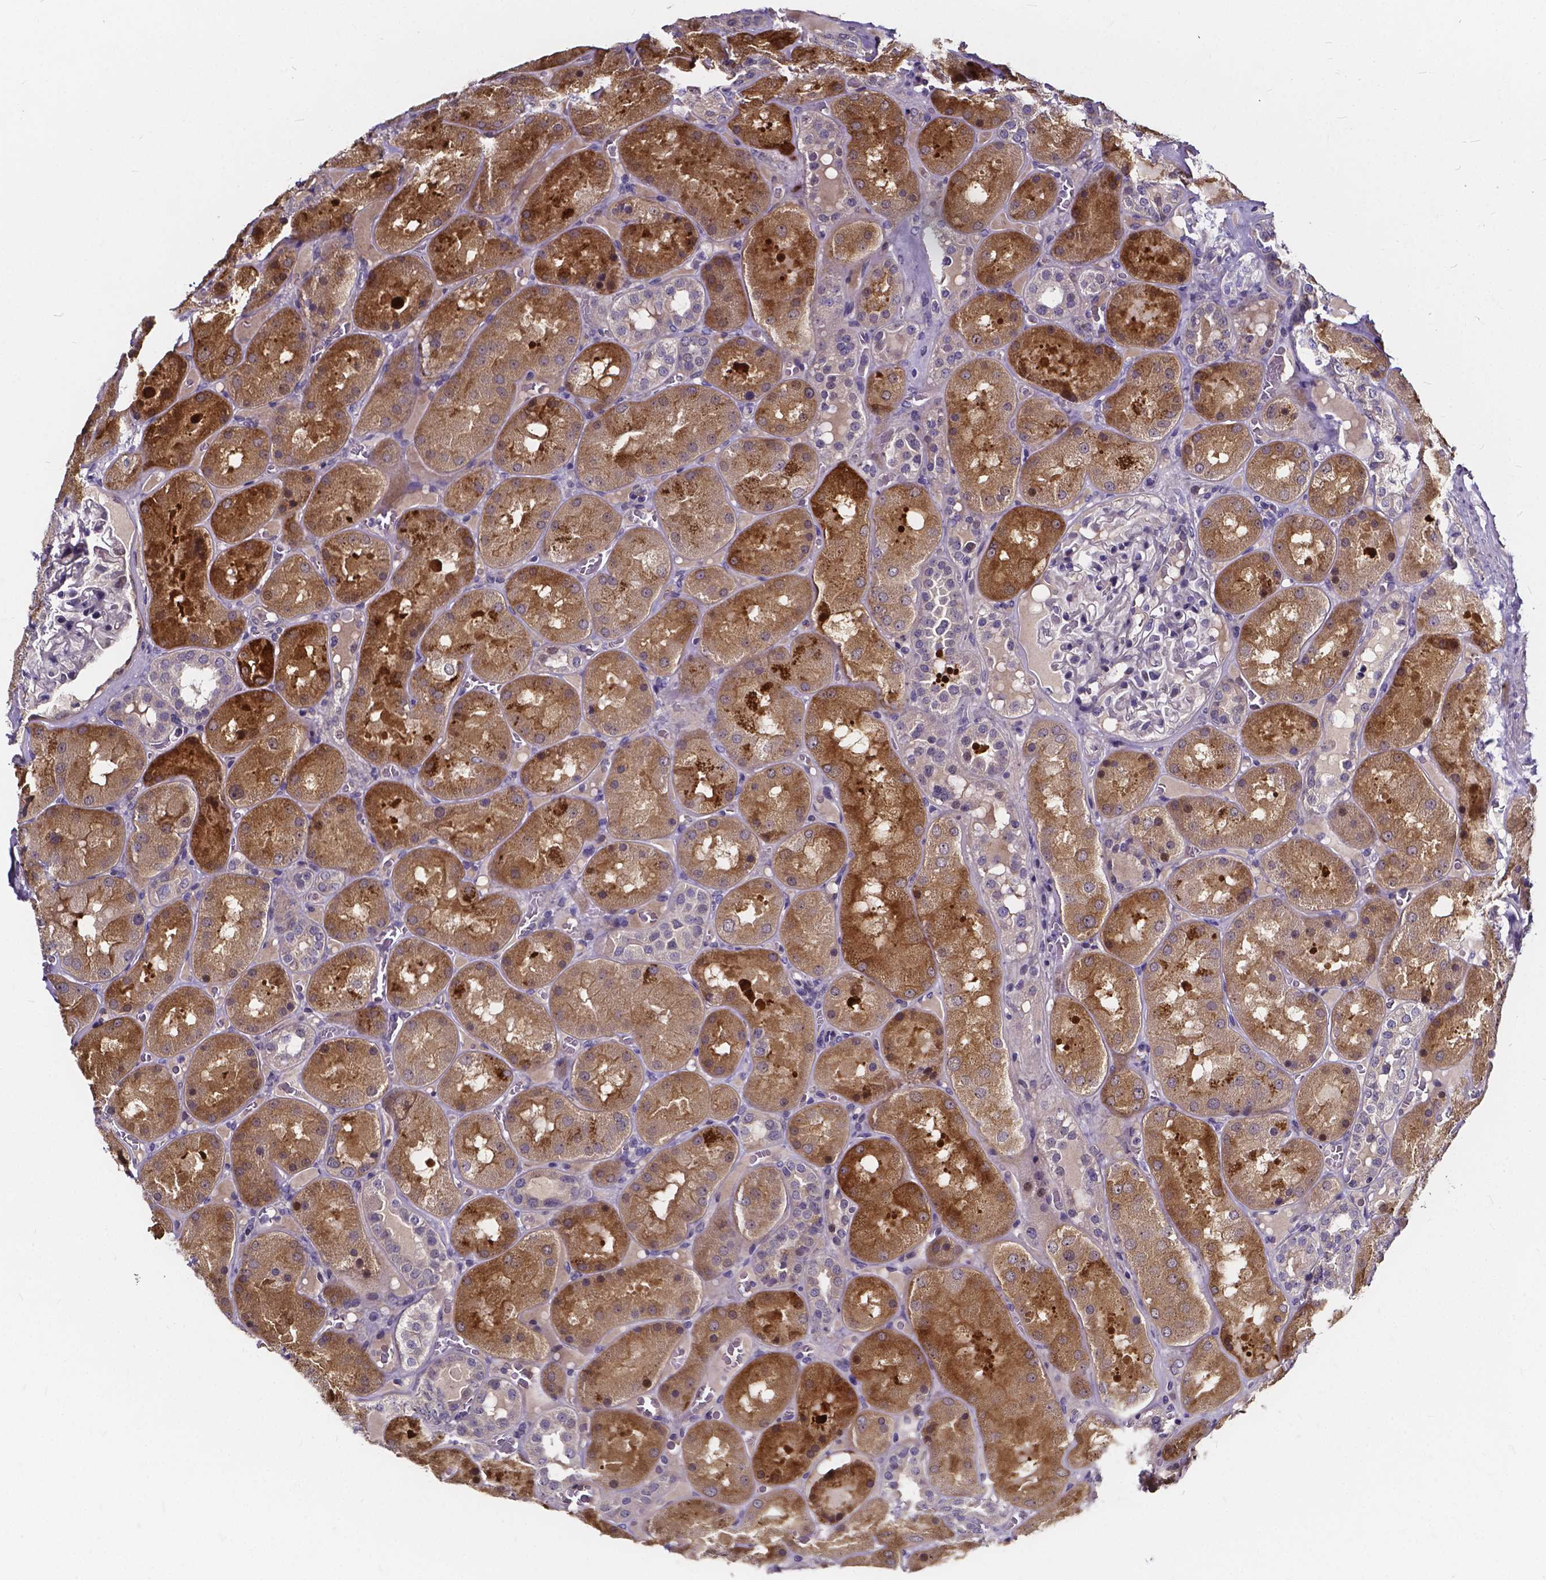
{"staining": {"intensity": "negative", "quantity": "none", "location": "none"}, "tissue": "kidney", "cell_type": "Cells in glomeruli", "image_type": "normal", "snomed": [{"axis": "morphology", "description": "Normal tissue, NOS"}, {"axis": "topography", "description": "Kidney"}], "caption": "This is an immunohistochemistry micrograph of benign human kidney. There is no staining in cells in glomeruli.", "gene": "SOWAHA", "patient": {"sex": "male", "age": 73}}